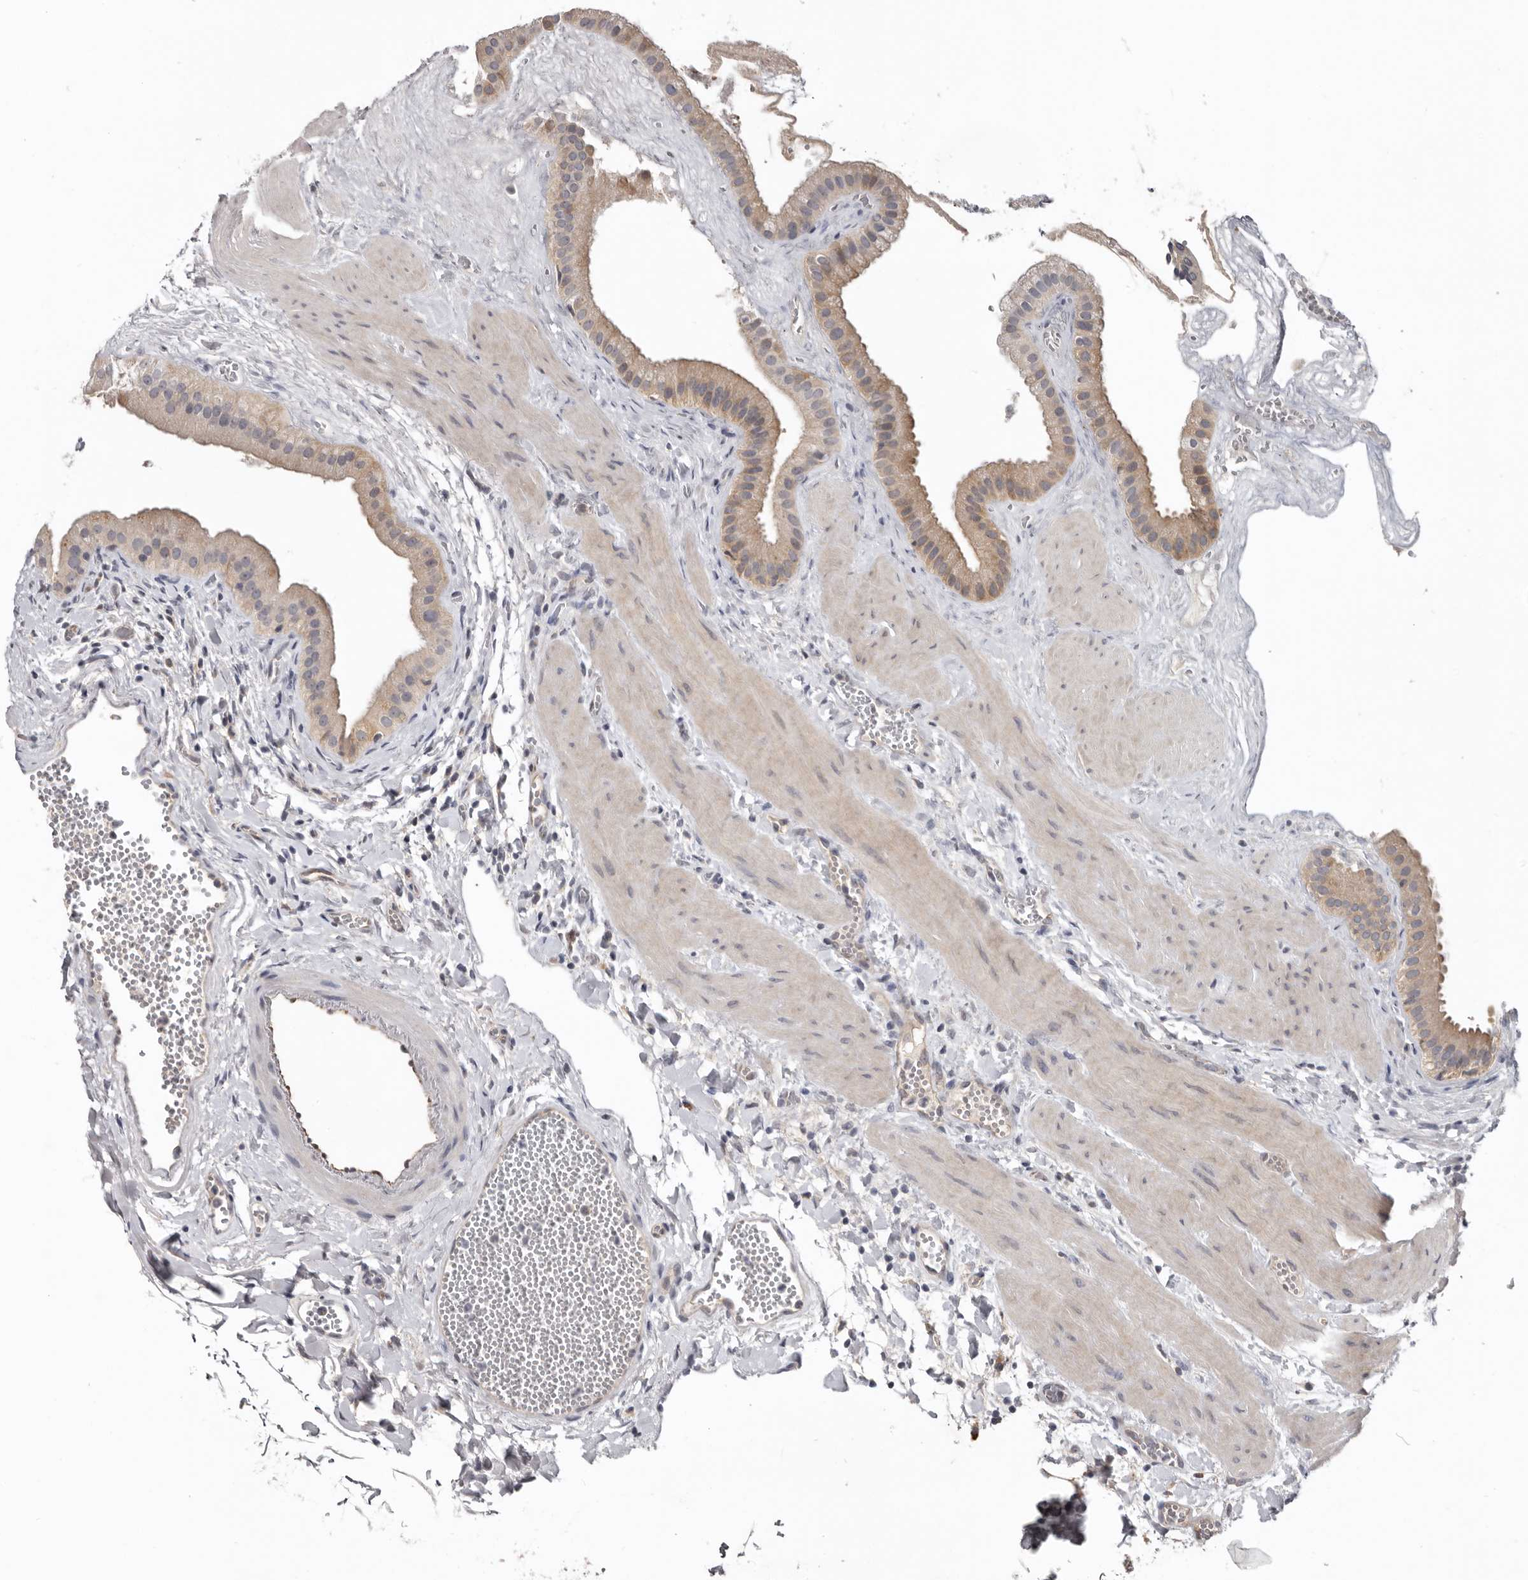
{"staining": {"intensity": "moderate", "quantity": ">75%", "location": "cytoplasmic/membranous"}, "tissue": "gallbladder", "cell_type": "Glandular cells", "image_type": "normal", "snomed": [{"axis": "morphology", "description": "Normal tissue, NOS"}, {"axis": "topography", "description": "Gallbladder"}], "caption": "The immunohistochemical stain labels moderate cytoplasmic/membranous expression in glandular cells of normal gallbladder. Nuclei are stained in blue.", "gene": "CDCA8", "patient": {"sex": "male", "age": 55}}